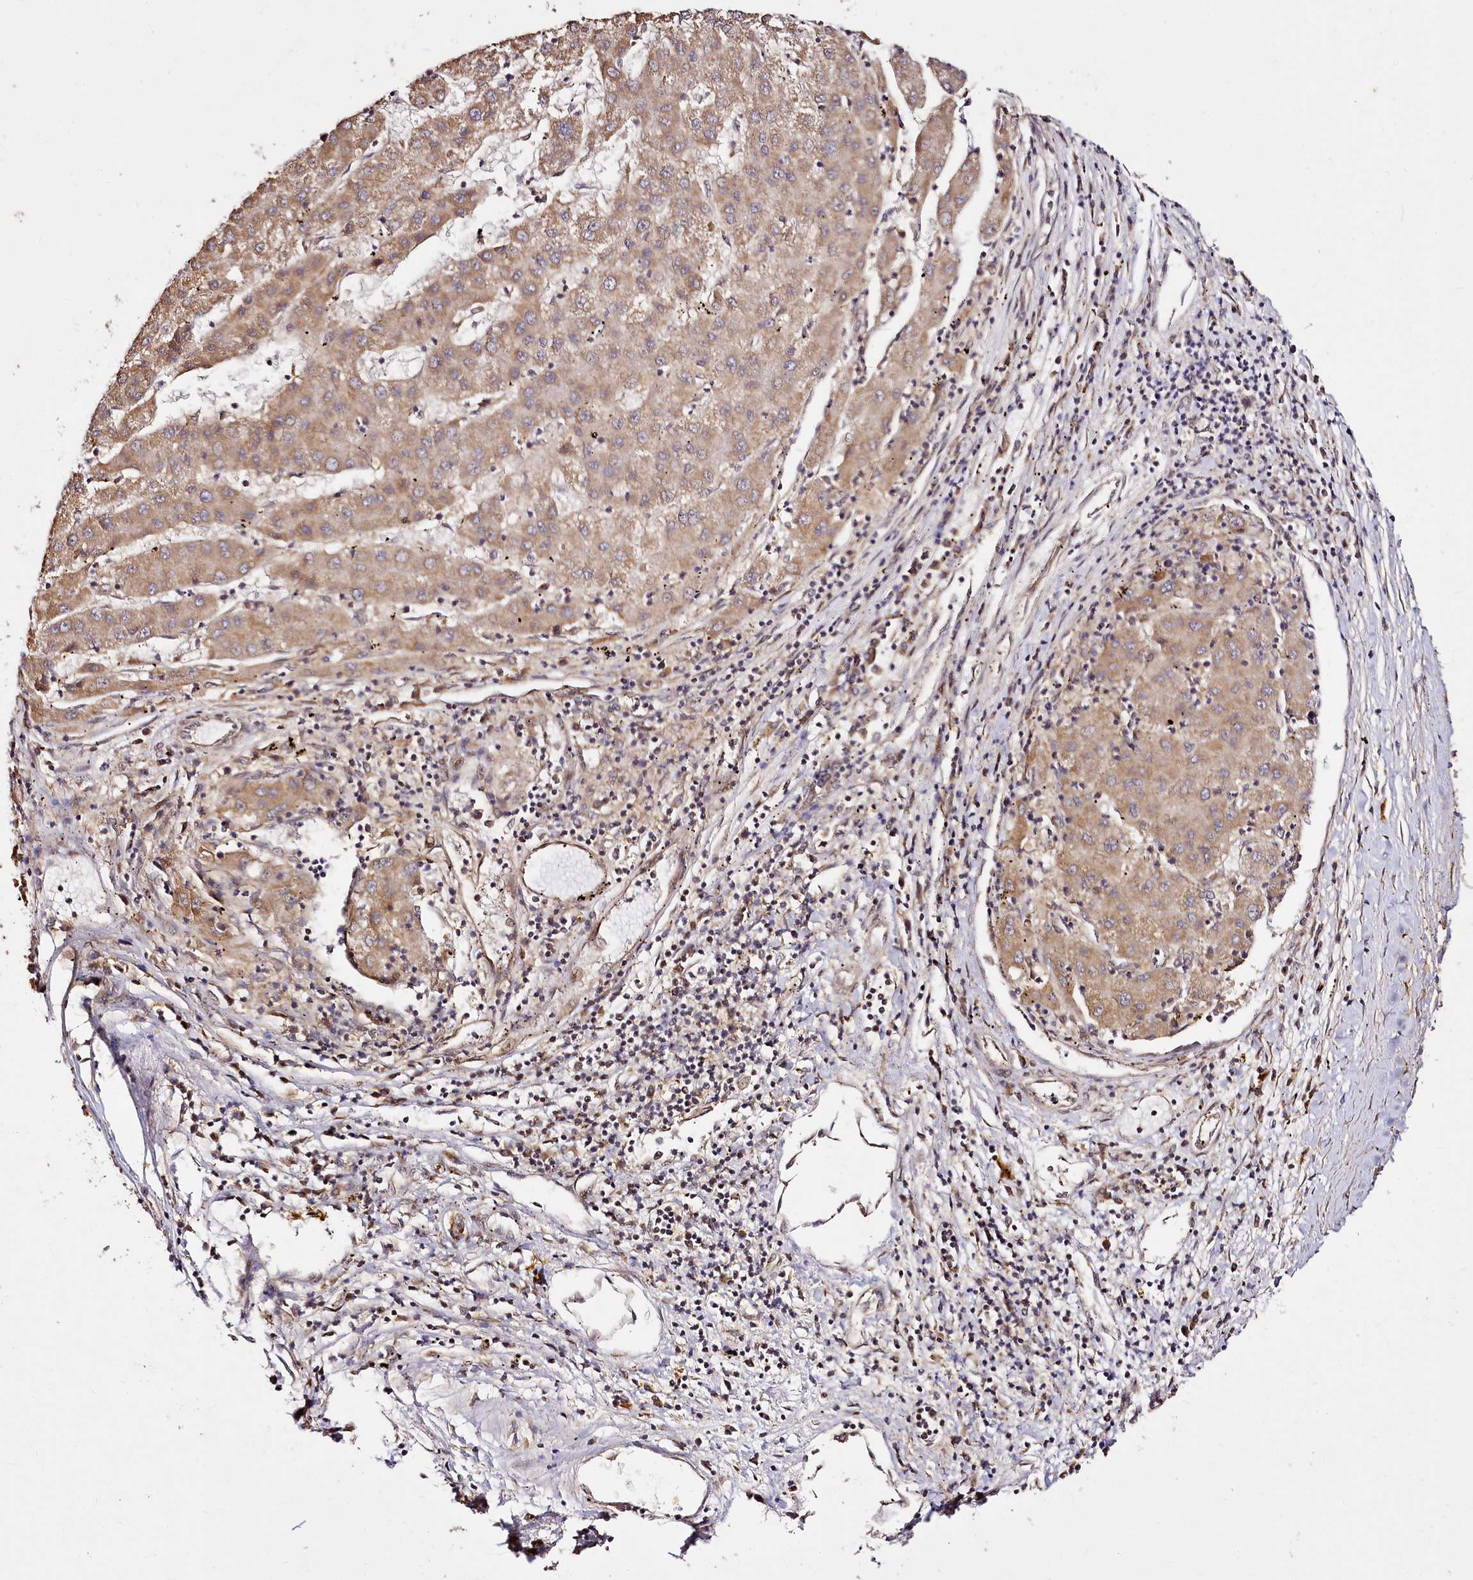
{"staining": {"intensity": "moderate", "quantity": ">75%", "location": "cytoplasmic/membranous"}, "tissue": "liver cancer", "cell_type": "Tumor cells", "image_type": "cancer", "snomed": [{"axis": "morphology", "description": "Carcinoma, Hepatocellular, NOS"}, {"axis": "topography", "description": "Liver"}], "caption": "Immunohistochemistry (IHC) image of liver hepatocellular carcinoma stained for a protein (brown), which reveals medium levels of moderate cytoplasmic/membranous expression in about >75% of tumor cells.", "gene": "EDIL3", "patient": {"sex": "male", "age": 72}}